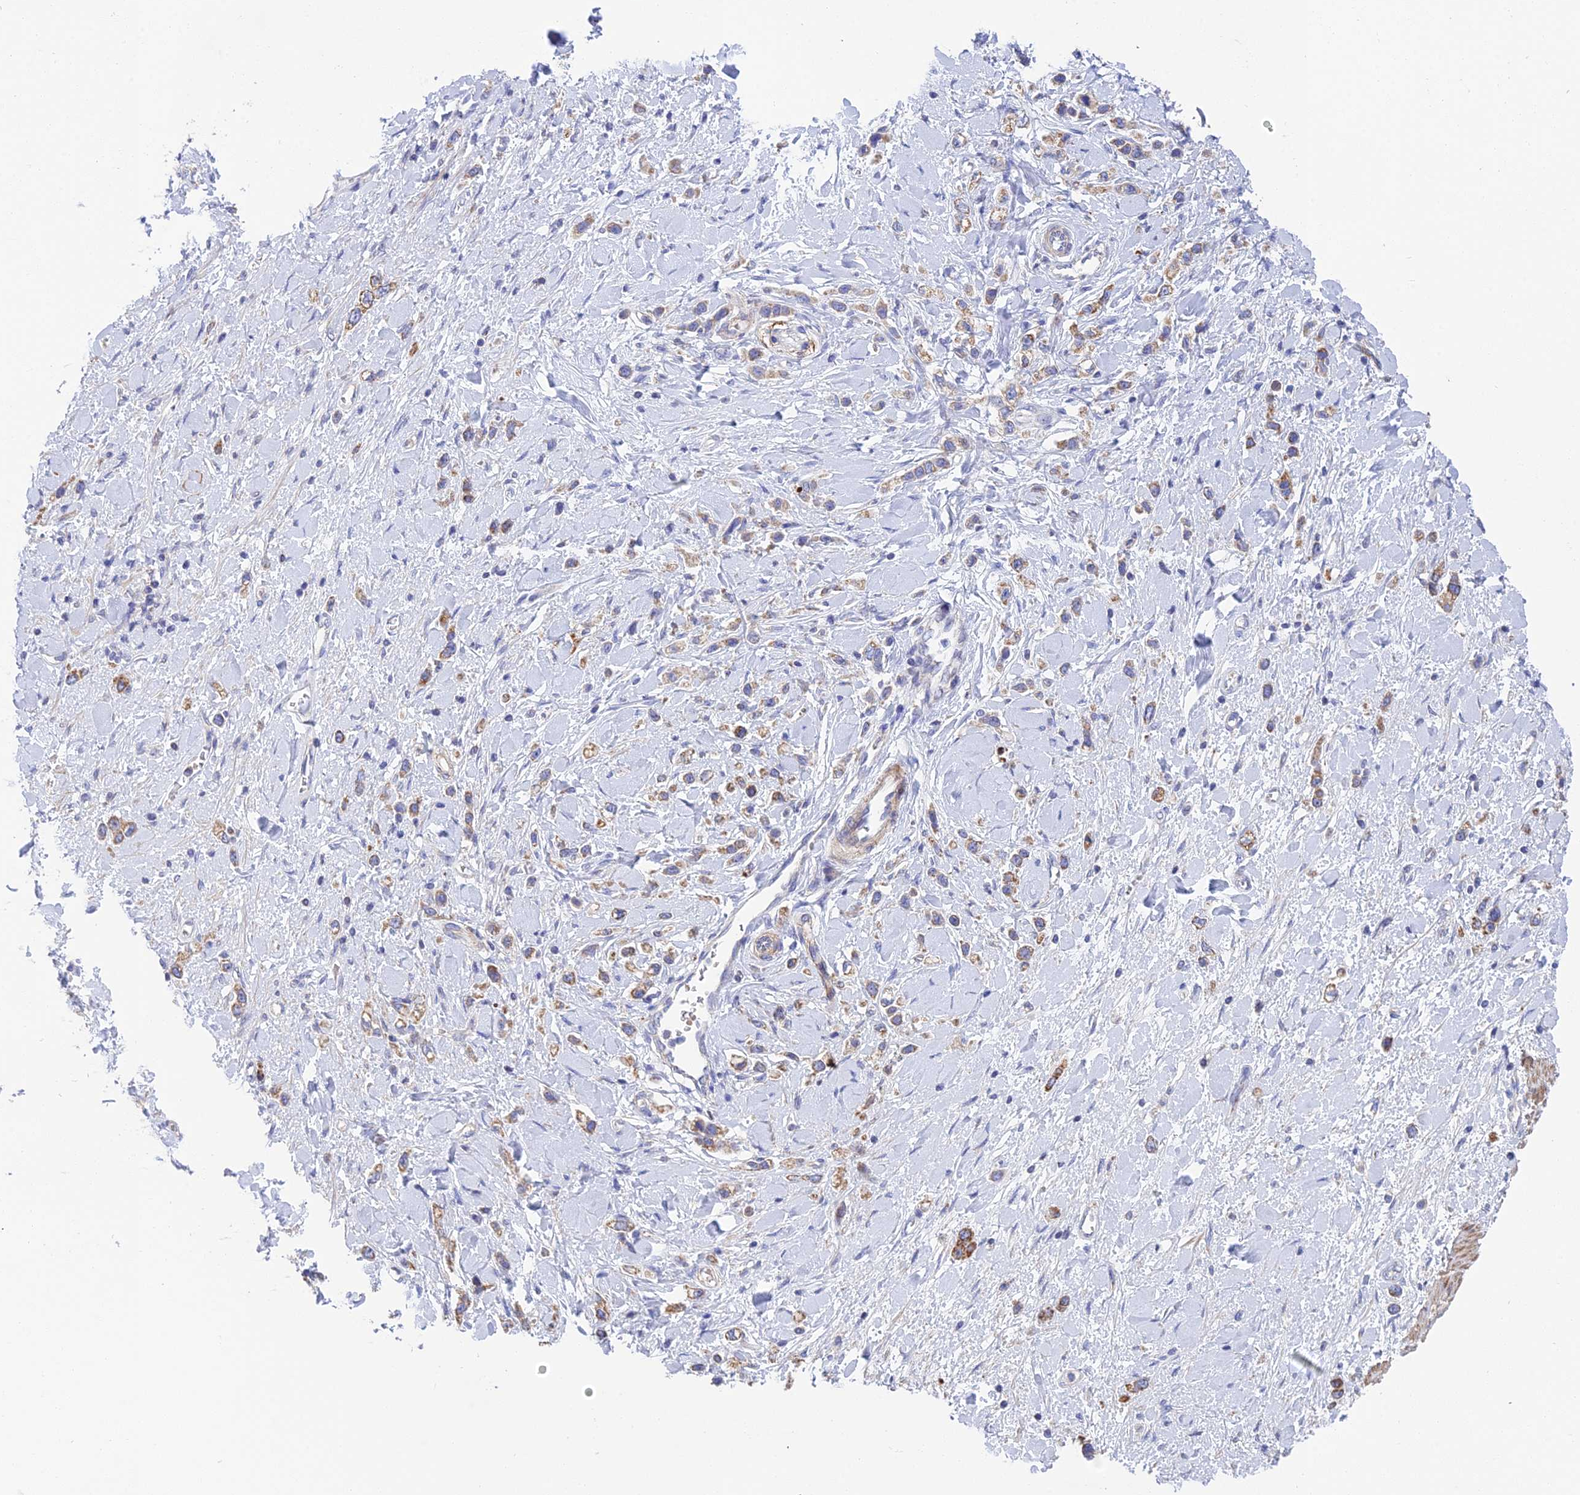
{"staining": {"intensity": "moderate", "quantity": ">75%", "location": "cytoplasmic/membranous"}, "tissue": "stomach cancer", "cell_type": "Tumor cells", "image_type": "cancer", "snomed": [{"axis": "morphology", "description": "Normal tissue, NOS"}, {"axis": "morphology", "description": "Adenocarcinoma, NOS"}, {"axis": "topography", "description": "Stomach, upper"}, {"axis": "topography", "description": "Stomach"}], "caption": "Immunohistochemical staining of adenocarcinoma (stomach) shows medium levels of moderate cytoplasmic/membranous protein positivity in approximately >75% of tumor cells.", "gene": "CSPG4", "patient": {"sex": "female", "age": 65}}